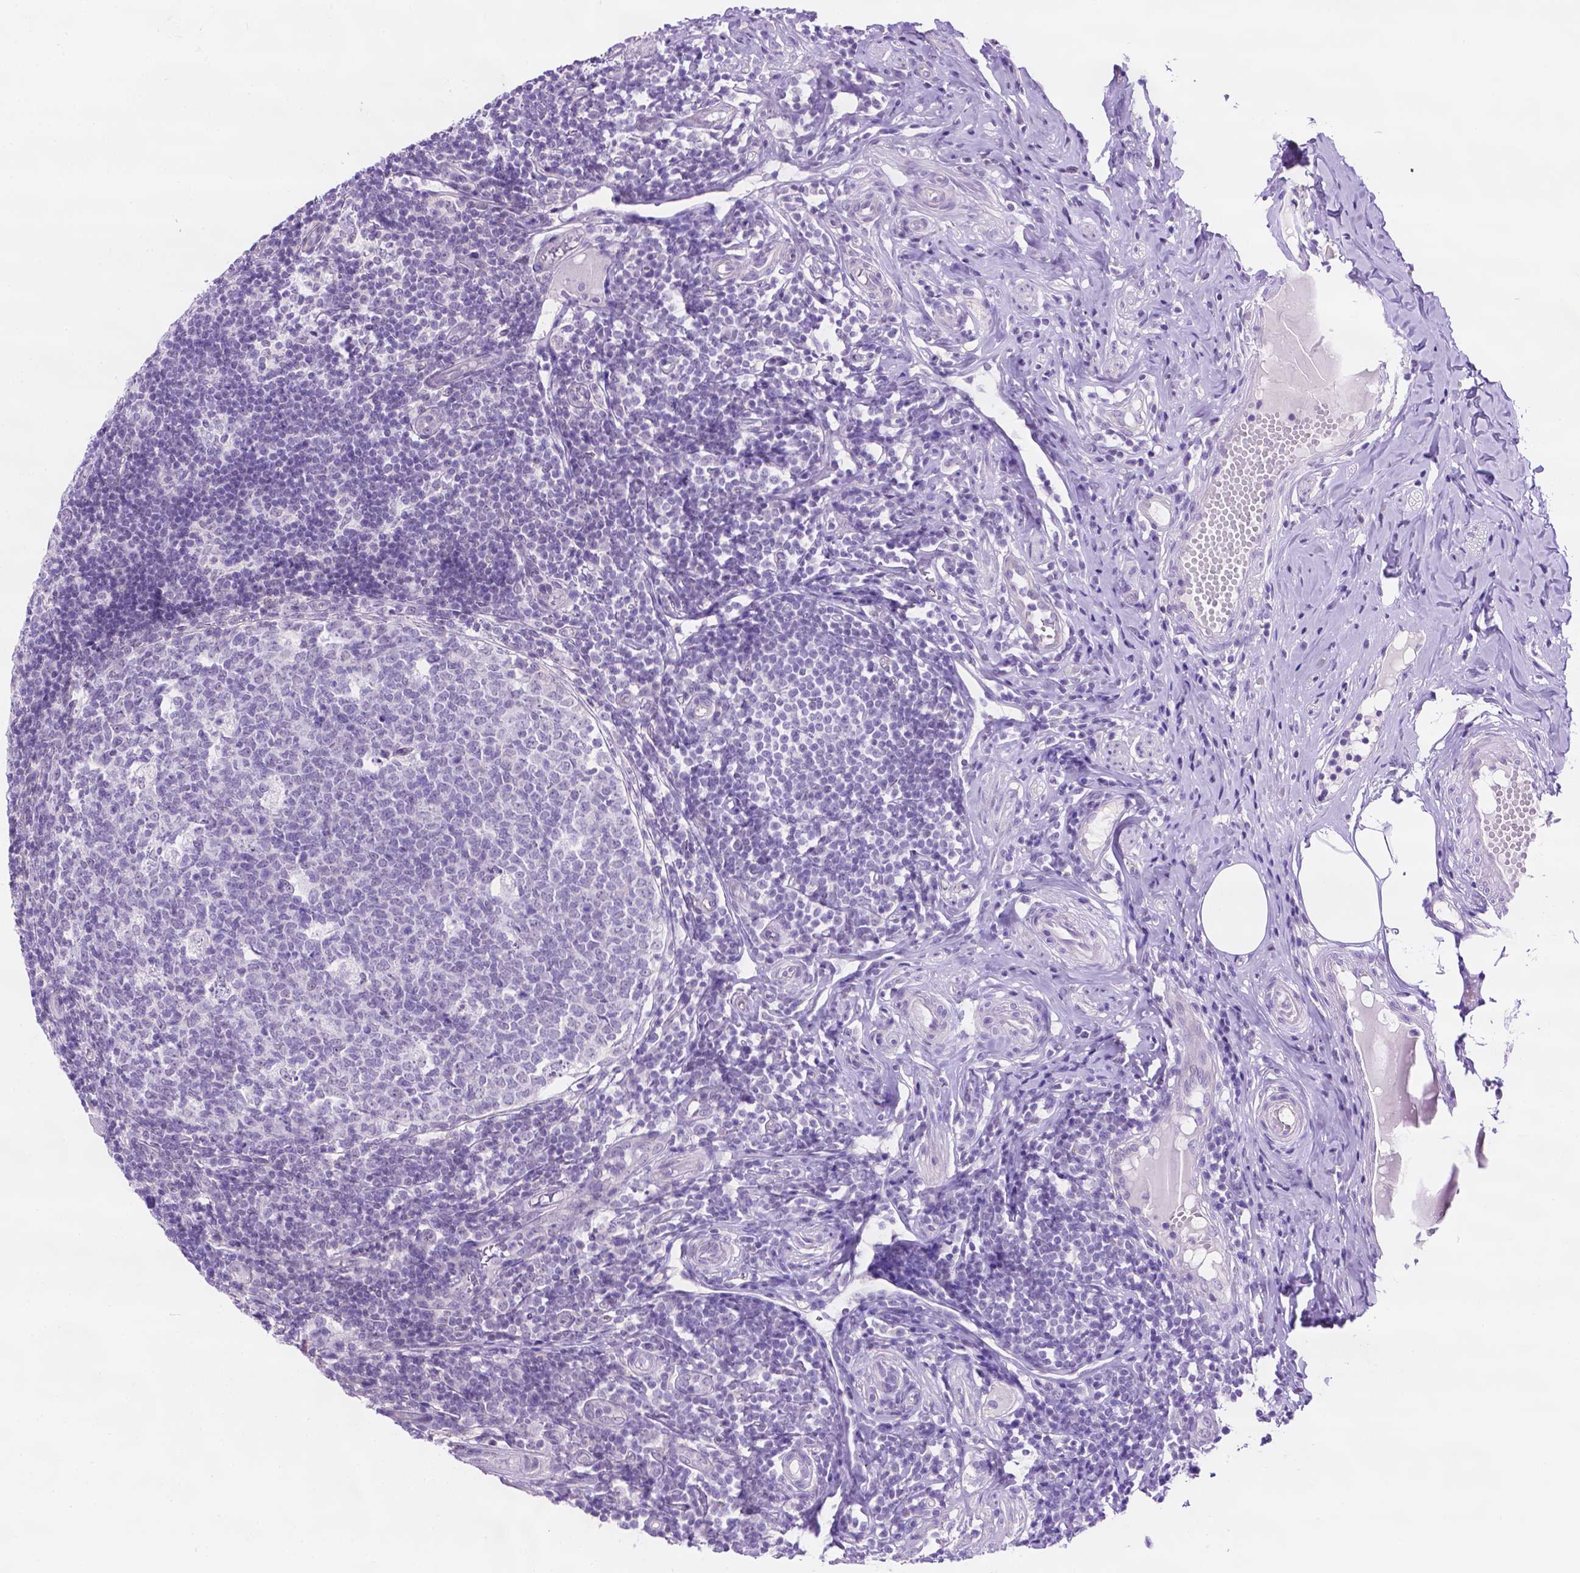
{"staining": {"intensity": "negative", "quantity": "none", "location": "none"}, "tissue": "appendix", "cell_type": "Glandular cells", "image_type": "normal", "snomed": [{"axis": "morphology", "description": "Normal tissue, NOS"}, {"axis": "topography", "description": "Appendix"}], "caption": "Image shows no protein expression in glandular cells of benign appendix.", "gene": "TACSTD2", "patient": {"sex": "male", "age": 18}}